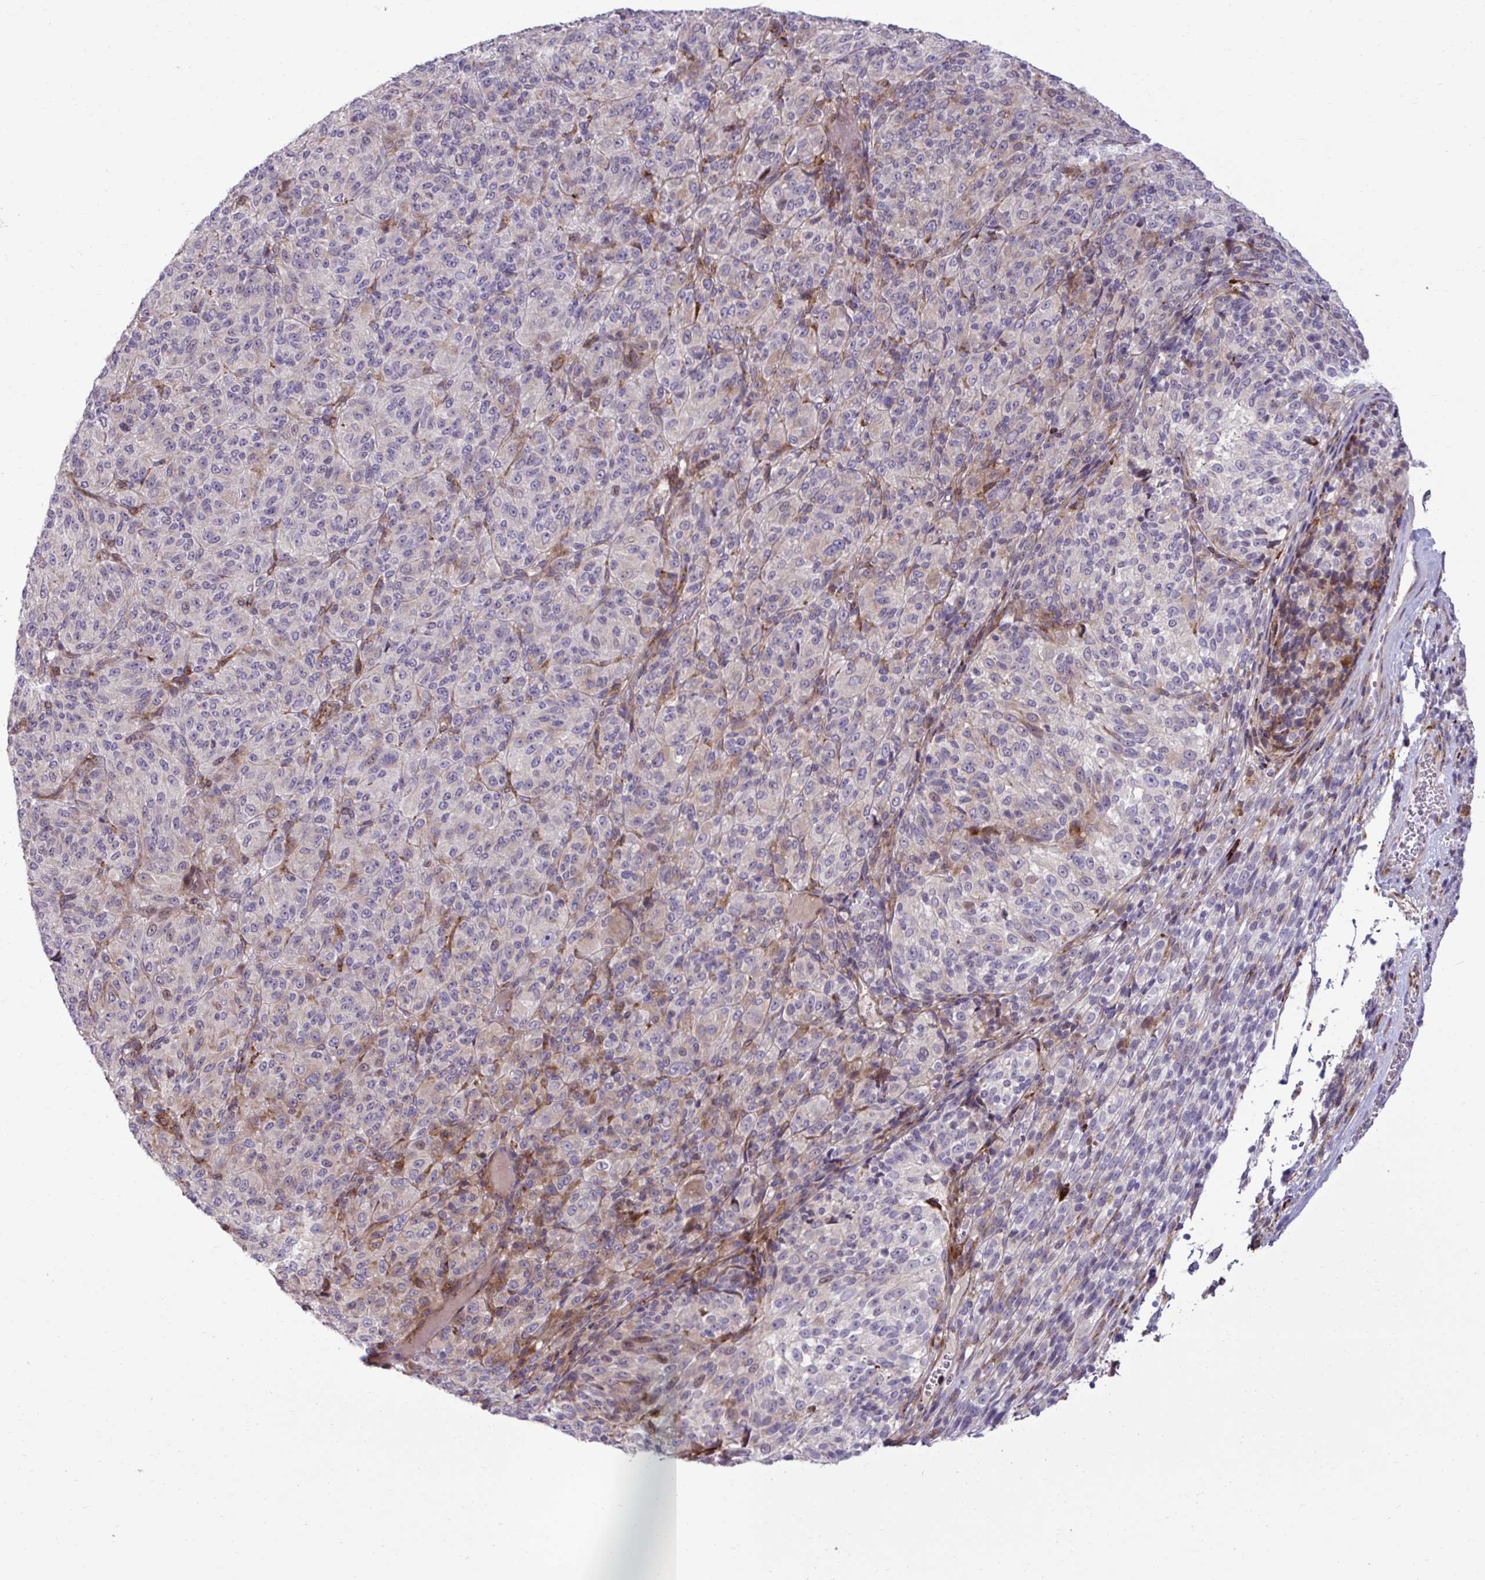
{"staining": {"intensity": "negative", "quantity": "none", "location": "none"}, "tissue": "melanoma", "cell_type": "Tumor cells", "image_type": "cancer", "snomed": [{"axis": "morphology", "description": "Malignant melanoma, Metastatic site"}, {"axis": "topography", "description": "Brain"}], "caption": "Tumor cells show no significant protein positivity in melanoma. Brightfield microscopy of immunohistochemistry stained with DAB (3,3'-diaminobenzidine) (brown) and hematoxylin (blue), captured at high magnification.", "gene": "LIMS1", "patient": {"sex": "female", "age": 56}}